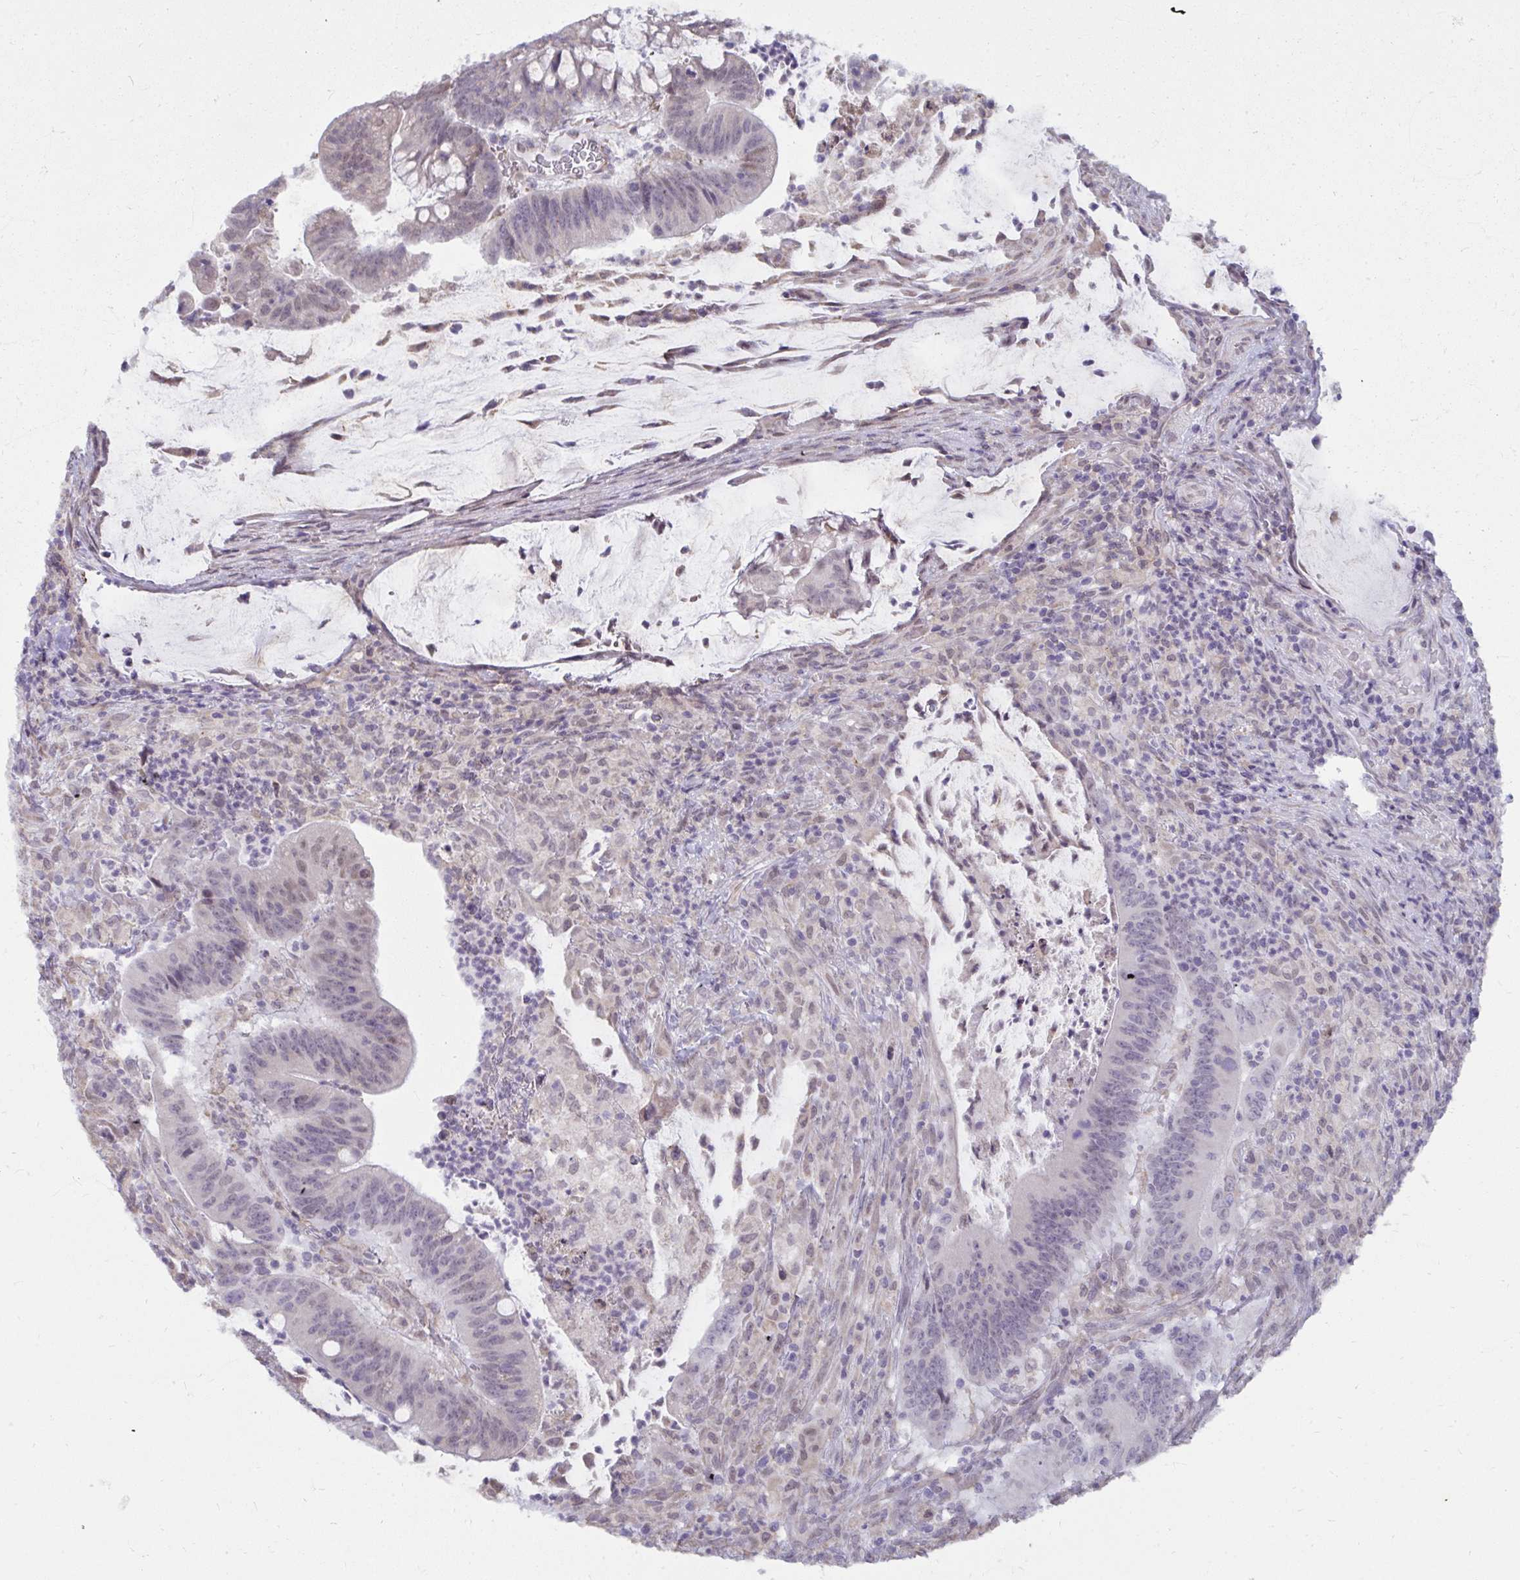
{"staining": {"intensity": "weak", "quantity": "<25%", "location": "nuclear"}, "tissue": "colorectal cancer", "cell_type": "Tumor cells", "image_type": "cancer", "snomed": [{"axis": "morphology", "description": "Adenocarcinoma, NOS"}, {"axis": "topography", "description": "Colon"}], "caption": "An immunohistochemistry micrograph of adenocarcinoma (colorectal) is shown. There is no staining in tumor cells of adenocarcinoma (colorectal).", "gene": "NMNAT1", "patient": {"sex": "female", "age": 87}}